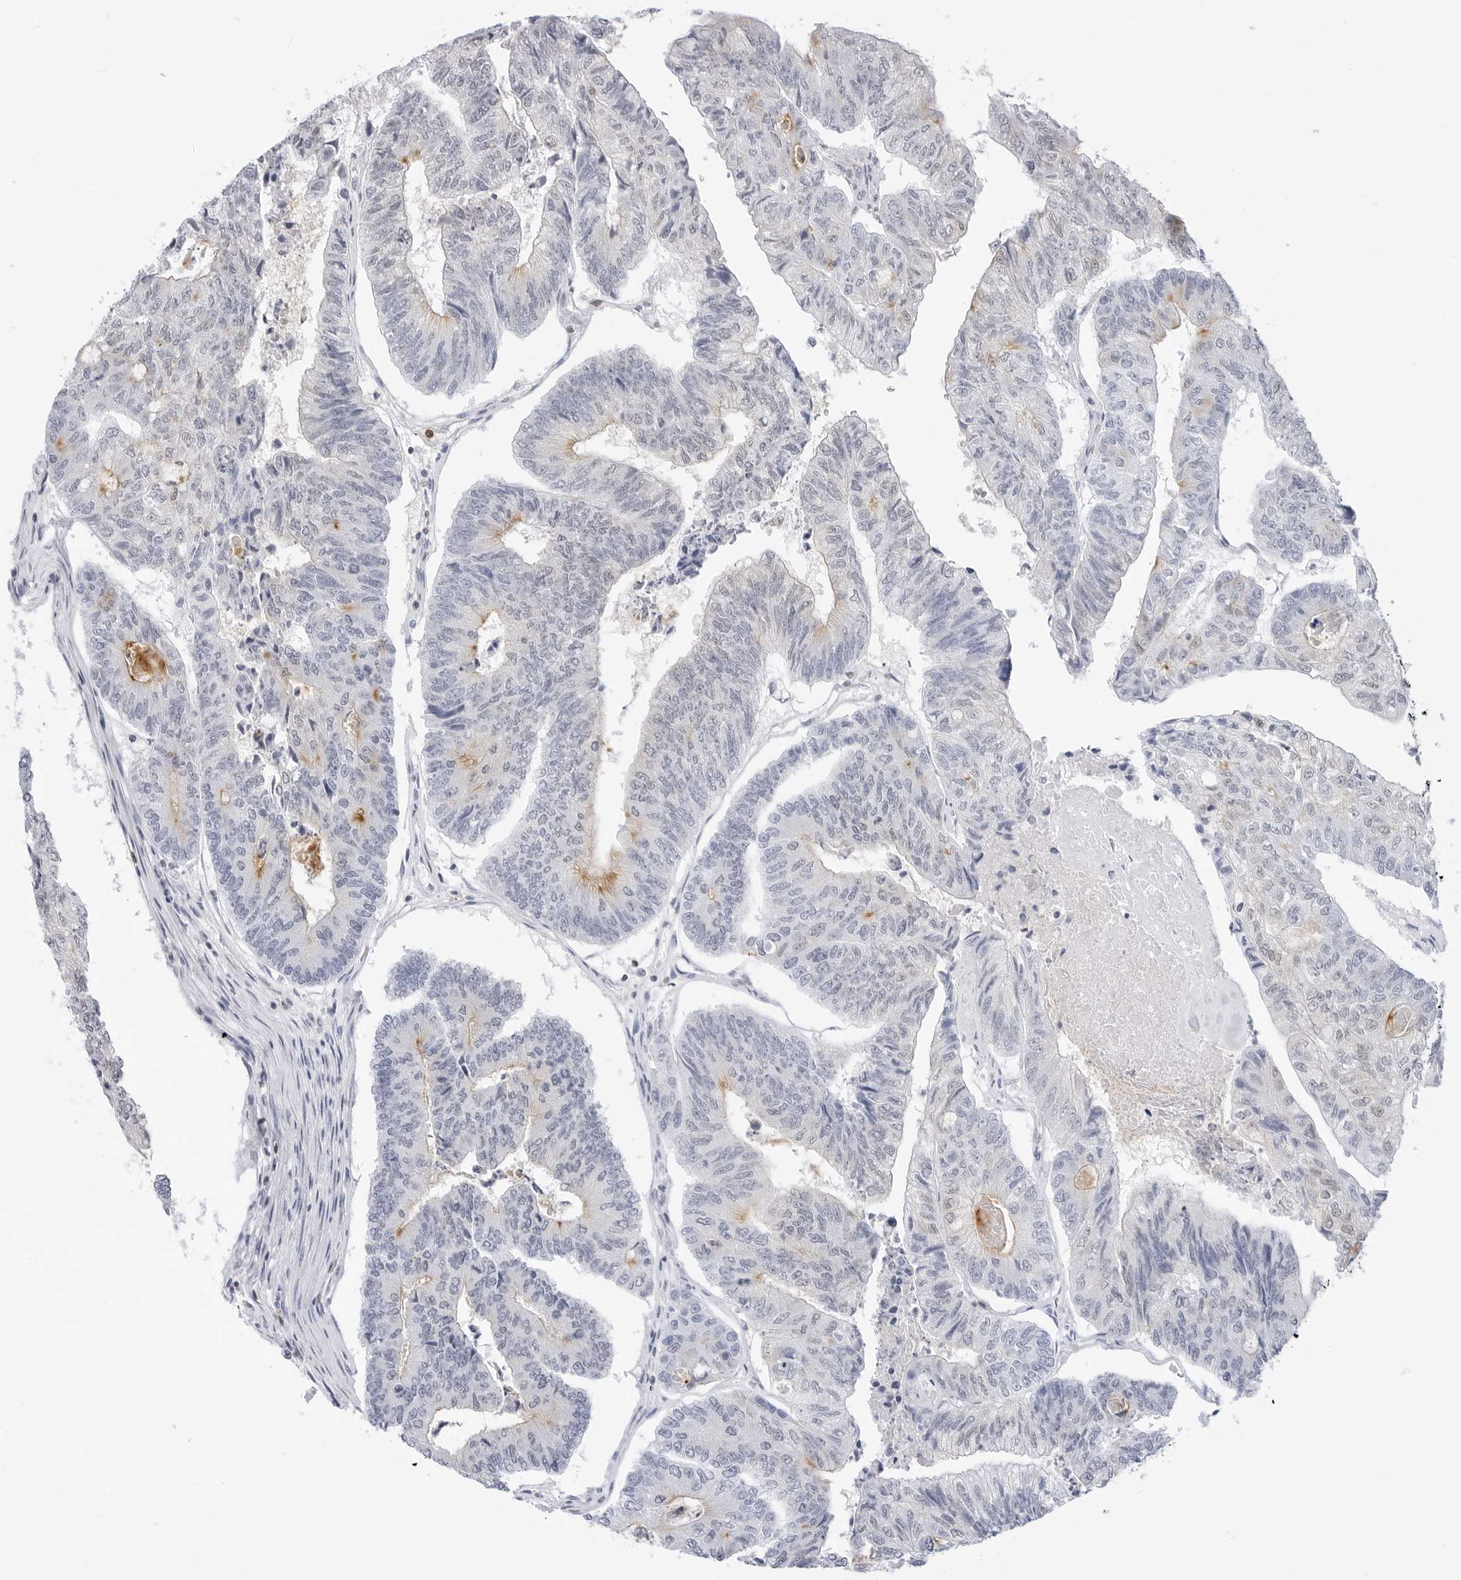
{"staining": {"intensity": "weak", "quantity": "<25%", "location": "cytoplasmic/membranous"}, "tissue": "colorectal cancer", "cell_type": "Tumor cells", "image_type": "cancer", "snomed": [{"axis": "morphology", "description": "Adenocarcinoma, NOS"}, {"axis": "topography", "description": "Colon"}], "caption": "Immunohistochemical staining of colorectal adenocarcinoma demonstrates no significant expression in tumor cells.", "gene": "SLC9A3R1", "patient": {"sex": "female", "age": 67}}